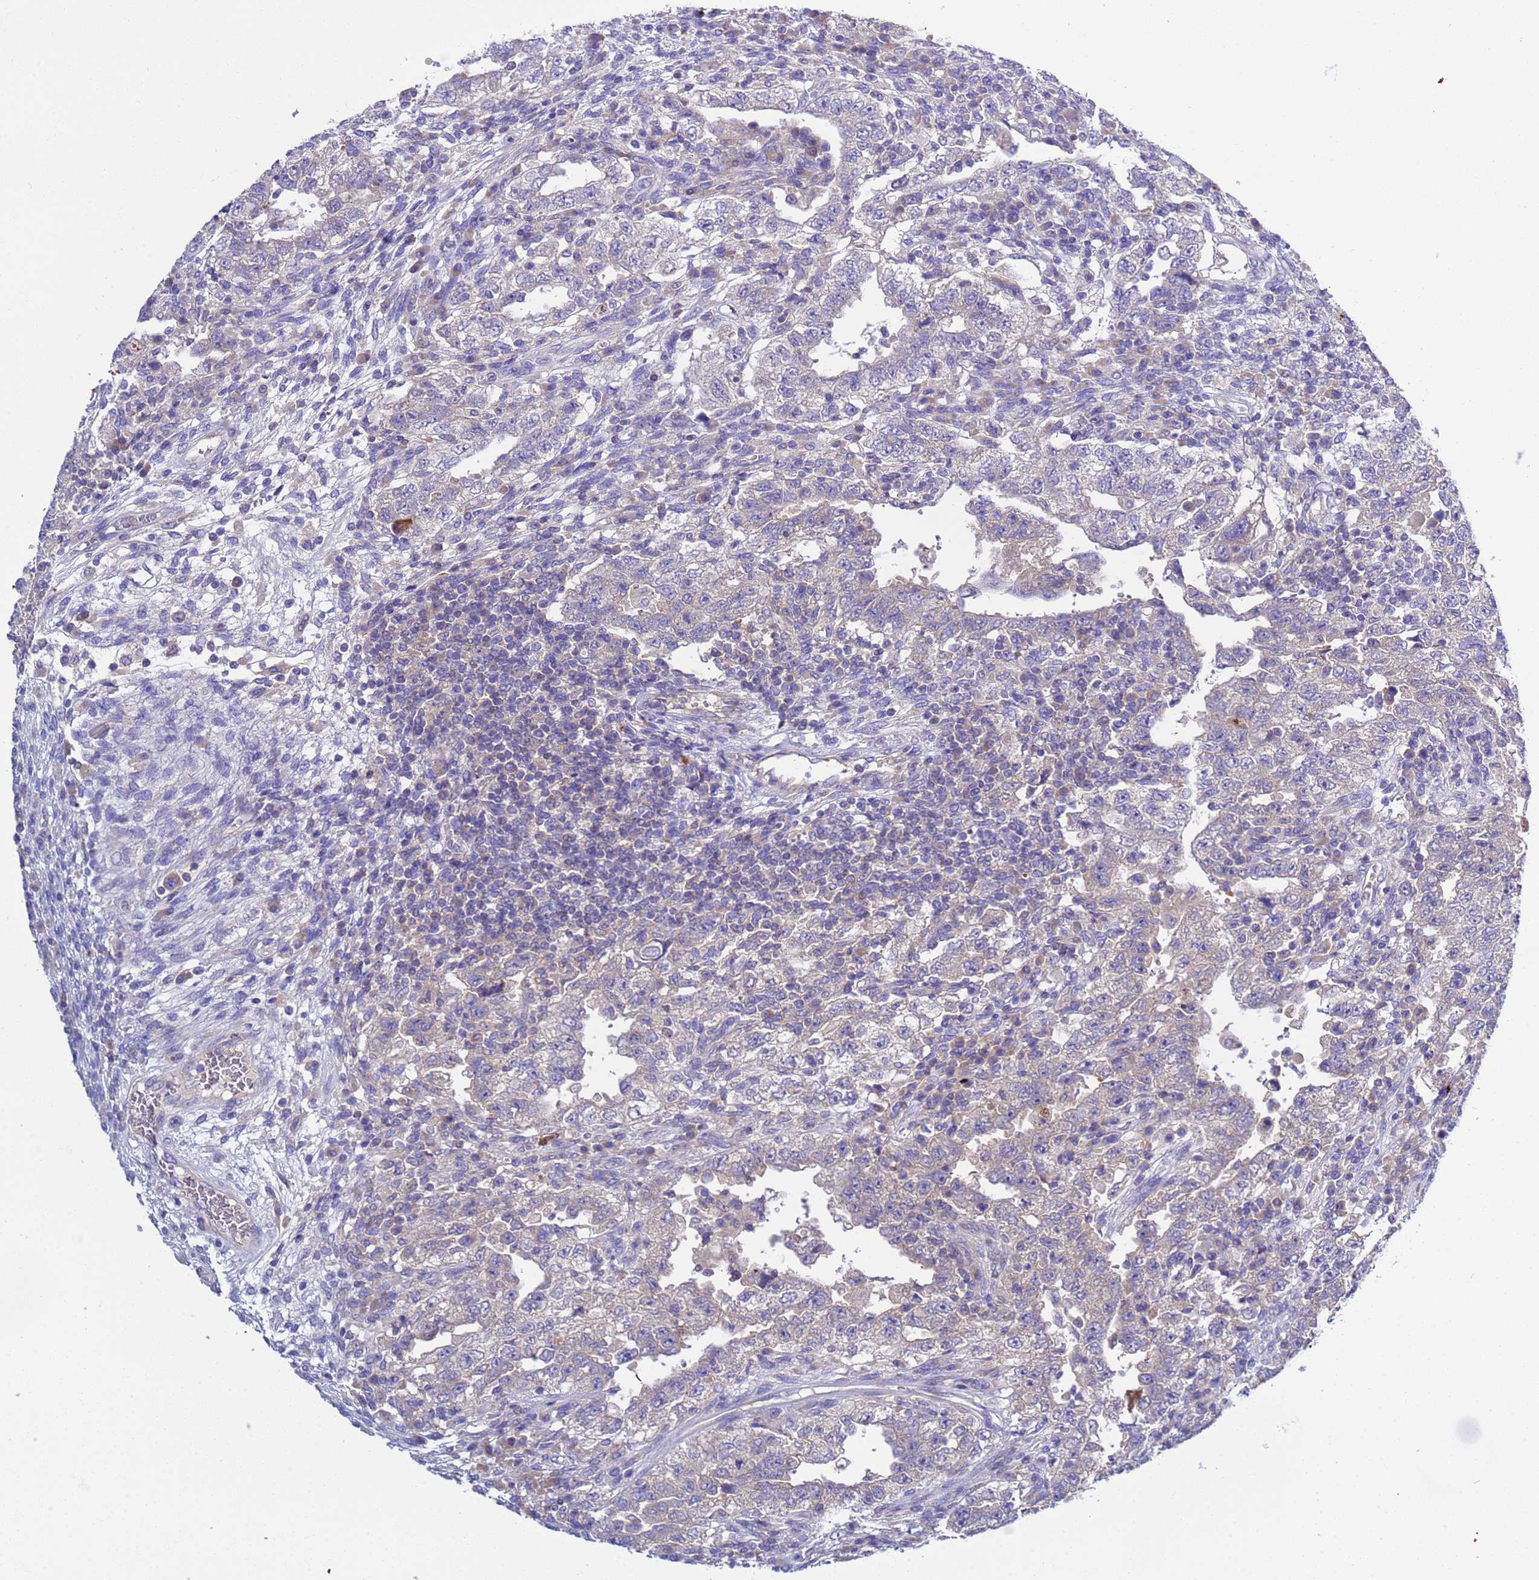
{"staining": {"intensity": "negative", "quantity": "none", "location": "none"}, "tissue": "testis cancer", "cell_type": "Tumor cells", "image_type": "cancer", "snomed": [{"axis": "morphology", "description": "Carcinoma, Embryonal, NOS"}, {"axis": "topography", "description": "Testis"}], "caption": "Immunohistochemistry micrograph of human testis cancer stained for a protein (brown), which exhibits no staining in tumor cells.", "gene": "RC3H2", "patient": {"sex": "male", "age": 26}}